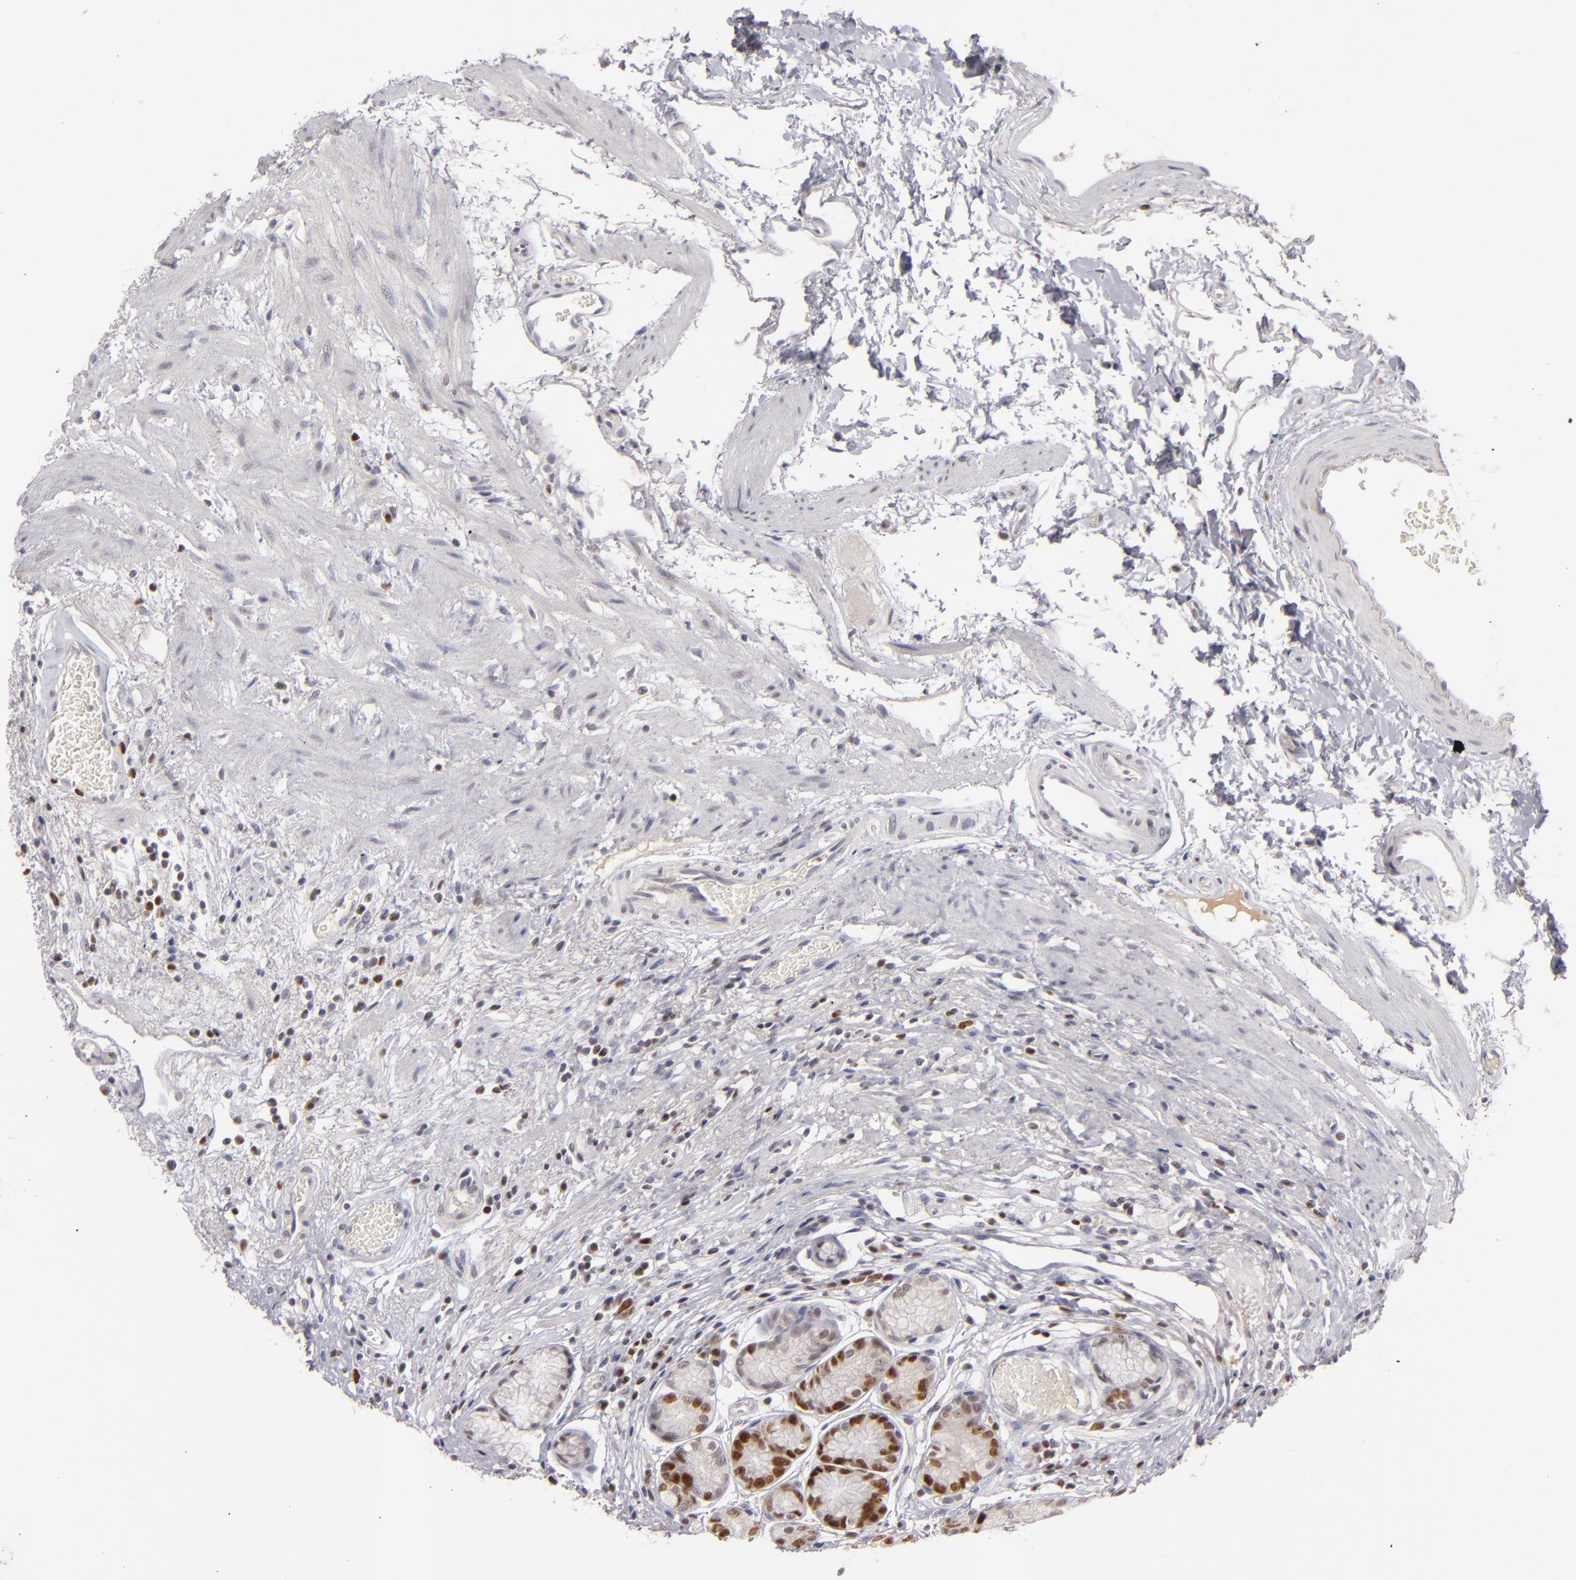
{"staining": {"intensity": "strong", "quantity": ">75%", "location": "nuclear"}, "tissue": "stomach", "cell_type": "Glandular cells", "image_type": "normal", "snomed": [{"axis": "morphology", "description": "Normal tissue, NOS"}, {"axis": "morphology", "description": "Inflammation, NOS"}, {"axis": "topography", "description": "Stomach, lower"}], "caption": "This image exhibits immunohistochemistry (IHC) staining of normal stomach, with high strong nuclear staining in approximately >75% of glandular cells.", "gene": "FEN1", "patient": {"sex": "male", "age": 59}}